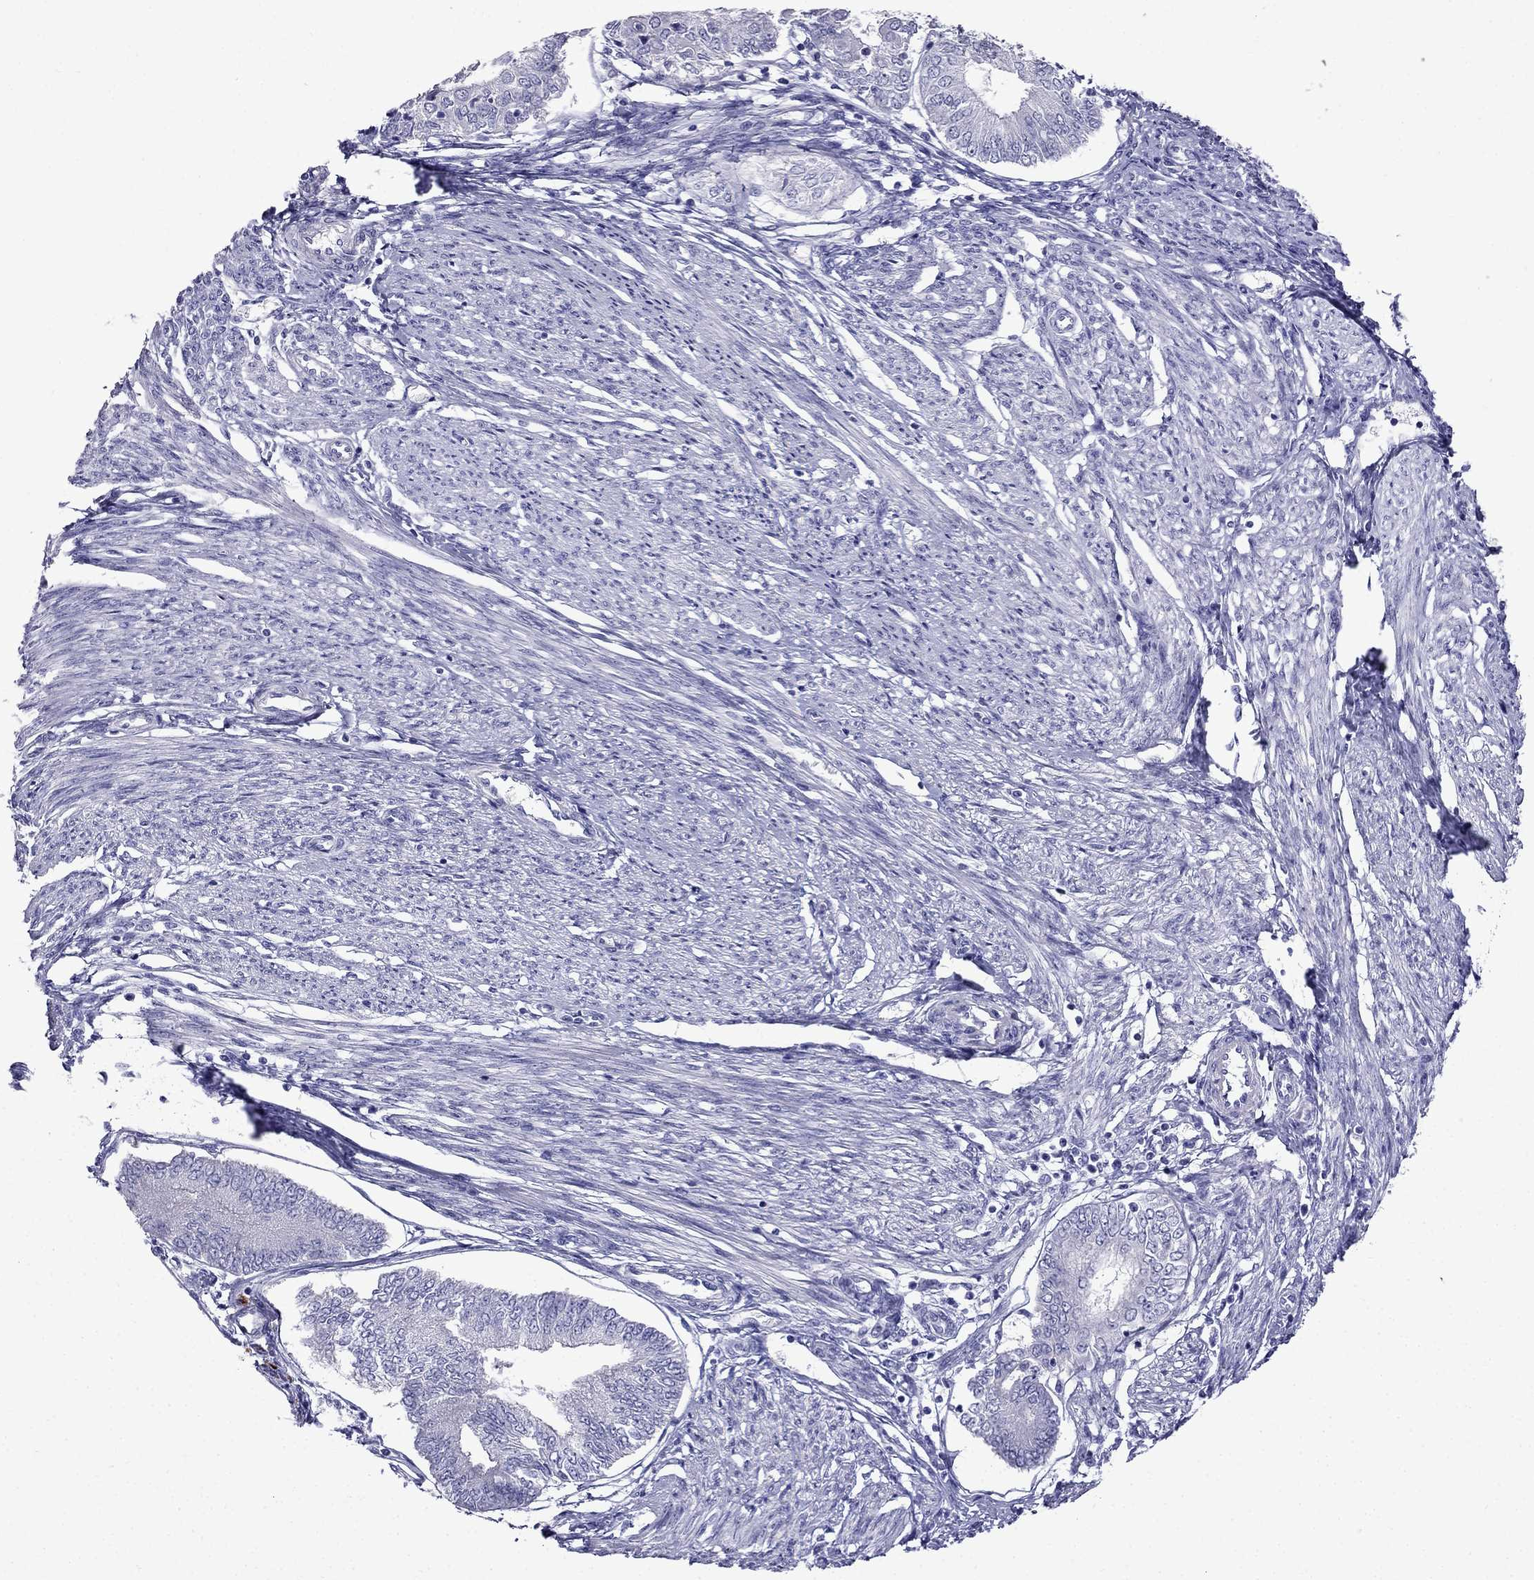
{"staining": {"intensity": "negative", "quantity": "none", "location": "none"}, "tissue": "endometrial cancer", "cell_type": "Tumor cells", "image_type": "cancer", "snomed": [{"axis": "morphology", "description": "Adenocarcinoma, NOS"}, {"axis": "topography", "description": "Endometrium"}], "caption": "This is an IHC histopathology image of endometrial cancer. There is no positivity in tumor cells.", "gene": "PATE1", "patient": {"sex": "female", "age": 68}}